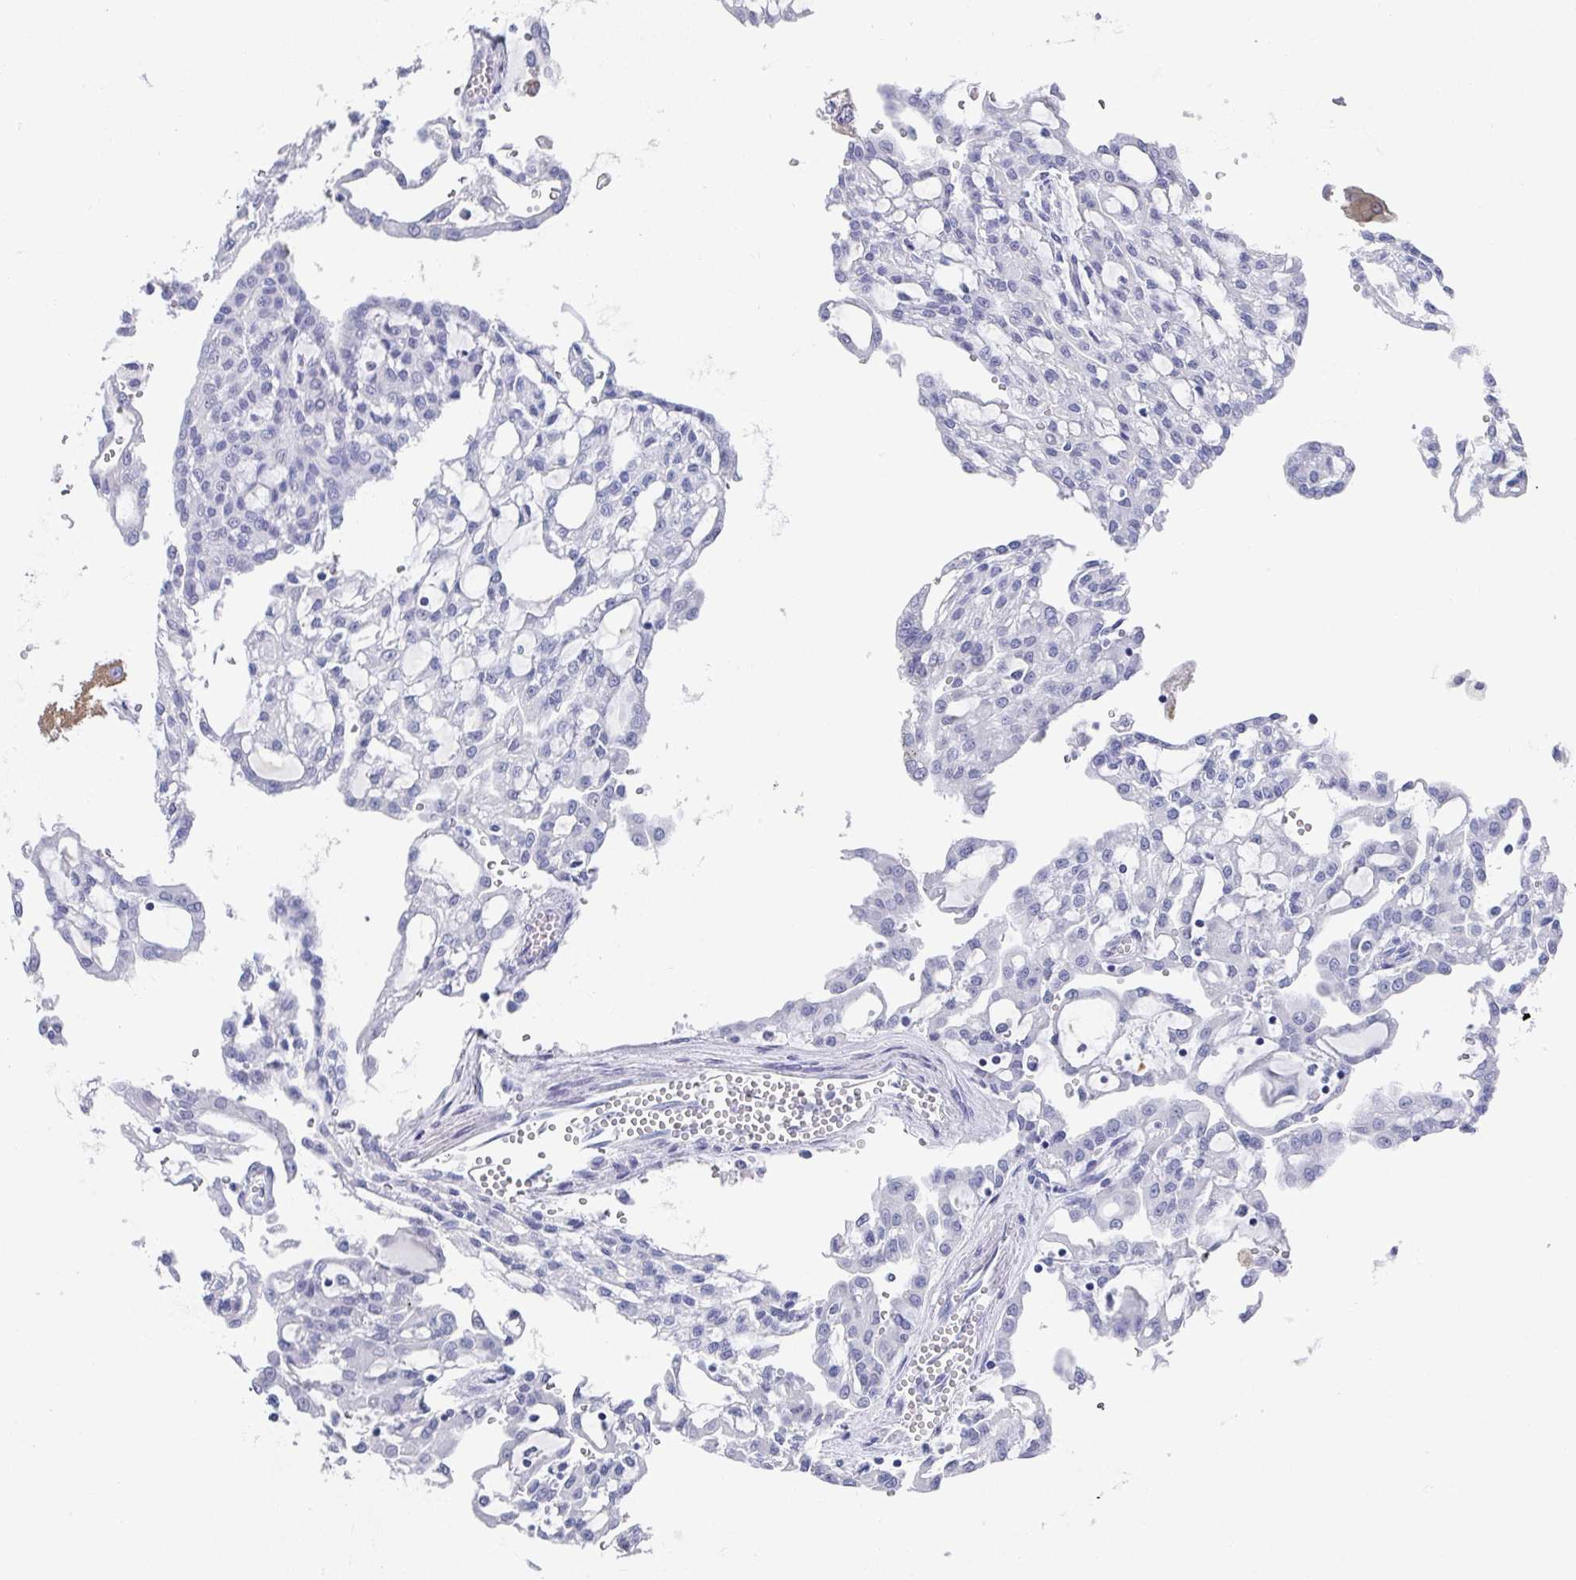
{"staining": {"intensity": "negative", "quantity": "none", "location": "none"}, "tissue": "renal cancer", "cell_type": "Tumor cells", "image_type": "cancer", "snomed": [{"axis": "morphology", "description": "Adenocarcinoma, NOS"}, {"axis": "topography", "description": "Kidney"}], "caption": "Immunohistochemical staining of human renal adenocarcinoma displays no significant expression in tumor cells.", "gene": "TNFRSF8", "patient": {"sex": "male", "age": 63}}